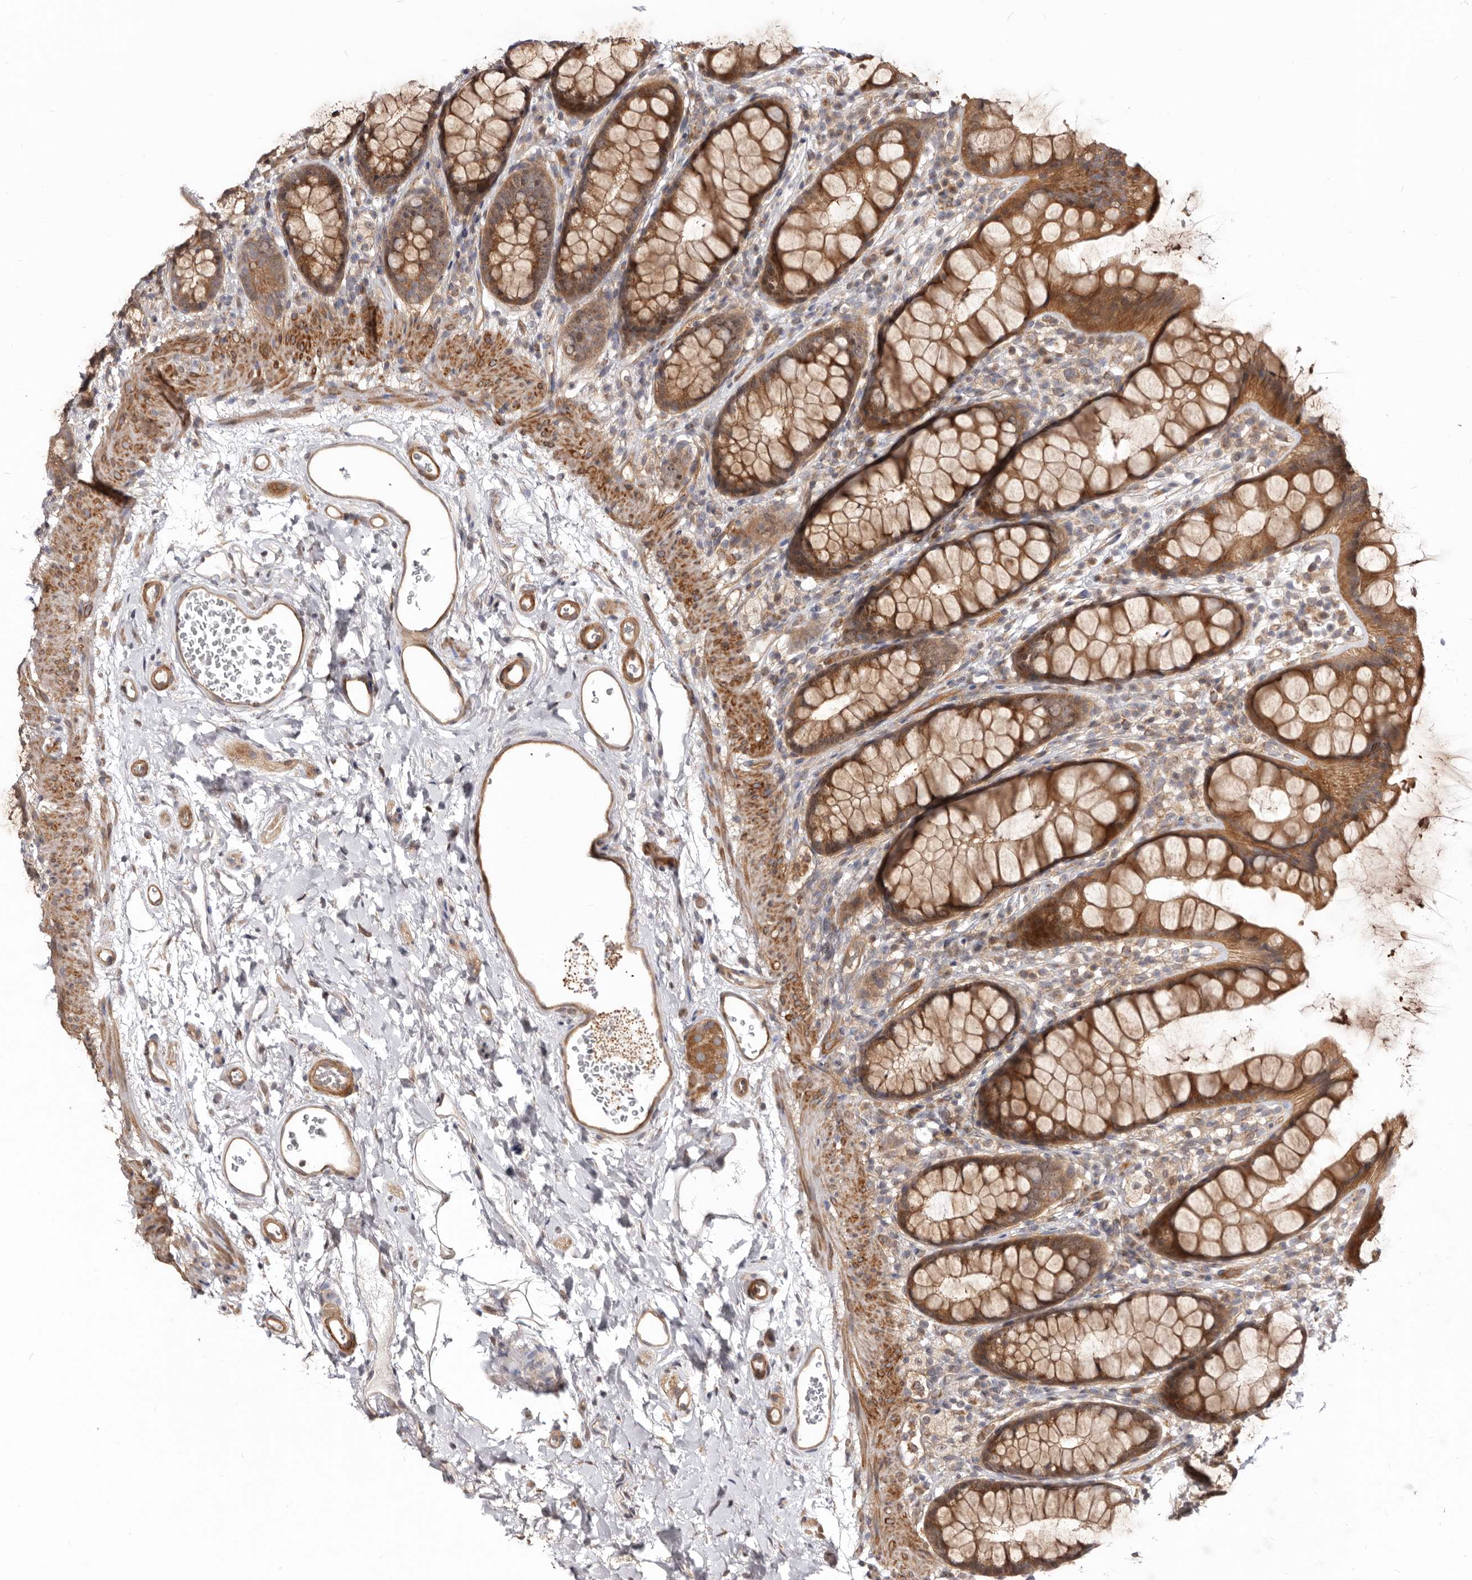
{"staining": {"intensity": "strong", "quantity": ">75%", "location": "cytoplasmic/membranous"}, "tissue": "rectum", "cell_type": "Glandular cells", "image_type": "normal", "snomed": [{"axis": "morphology", "description": "Normal tissue, NOS"}, {"axis": "topography", "description": "Rectum"}], "caption": "This histopathology image shows IHC staining of unremarkable rectum, with high strong cytoplasmic/membranous expression in approximately >75% of glandular cells.", "gene": "GPATCH4", "patient": {"sex": "female", "age": 65}}